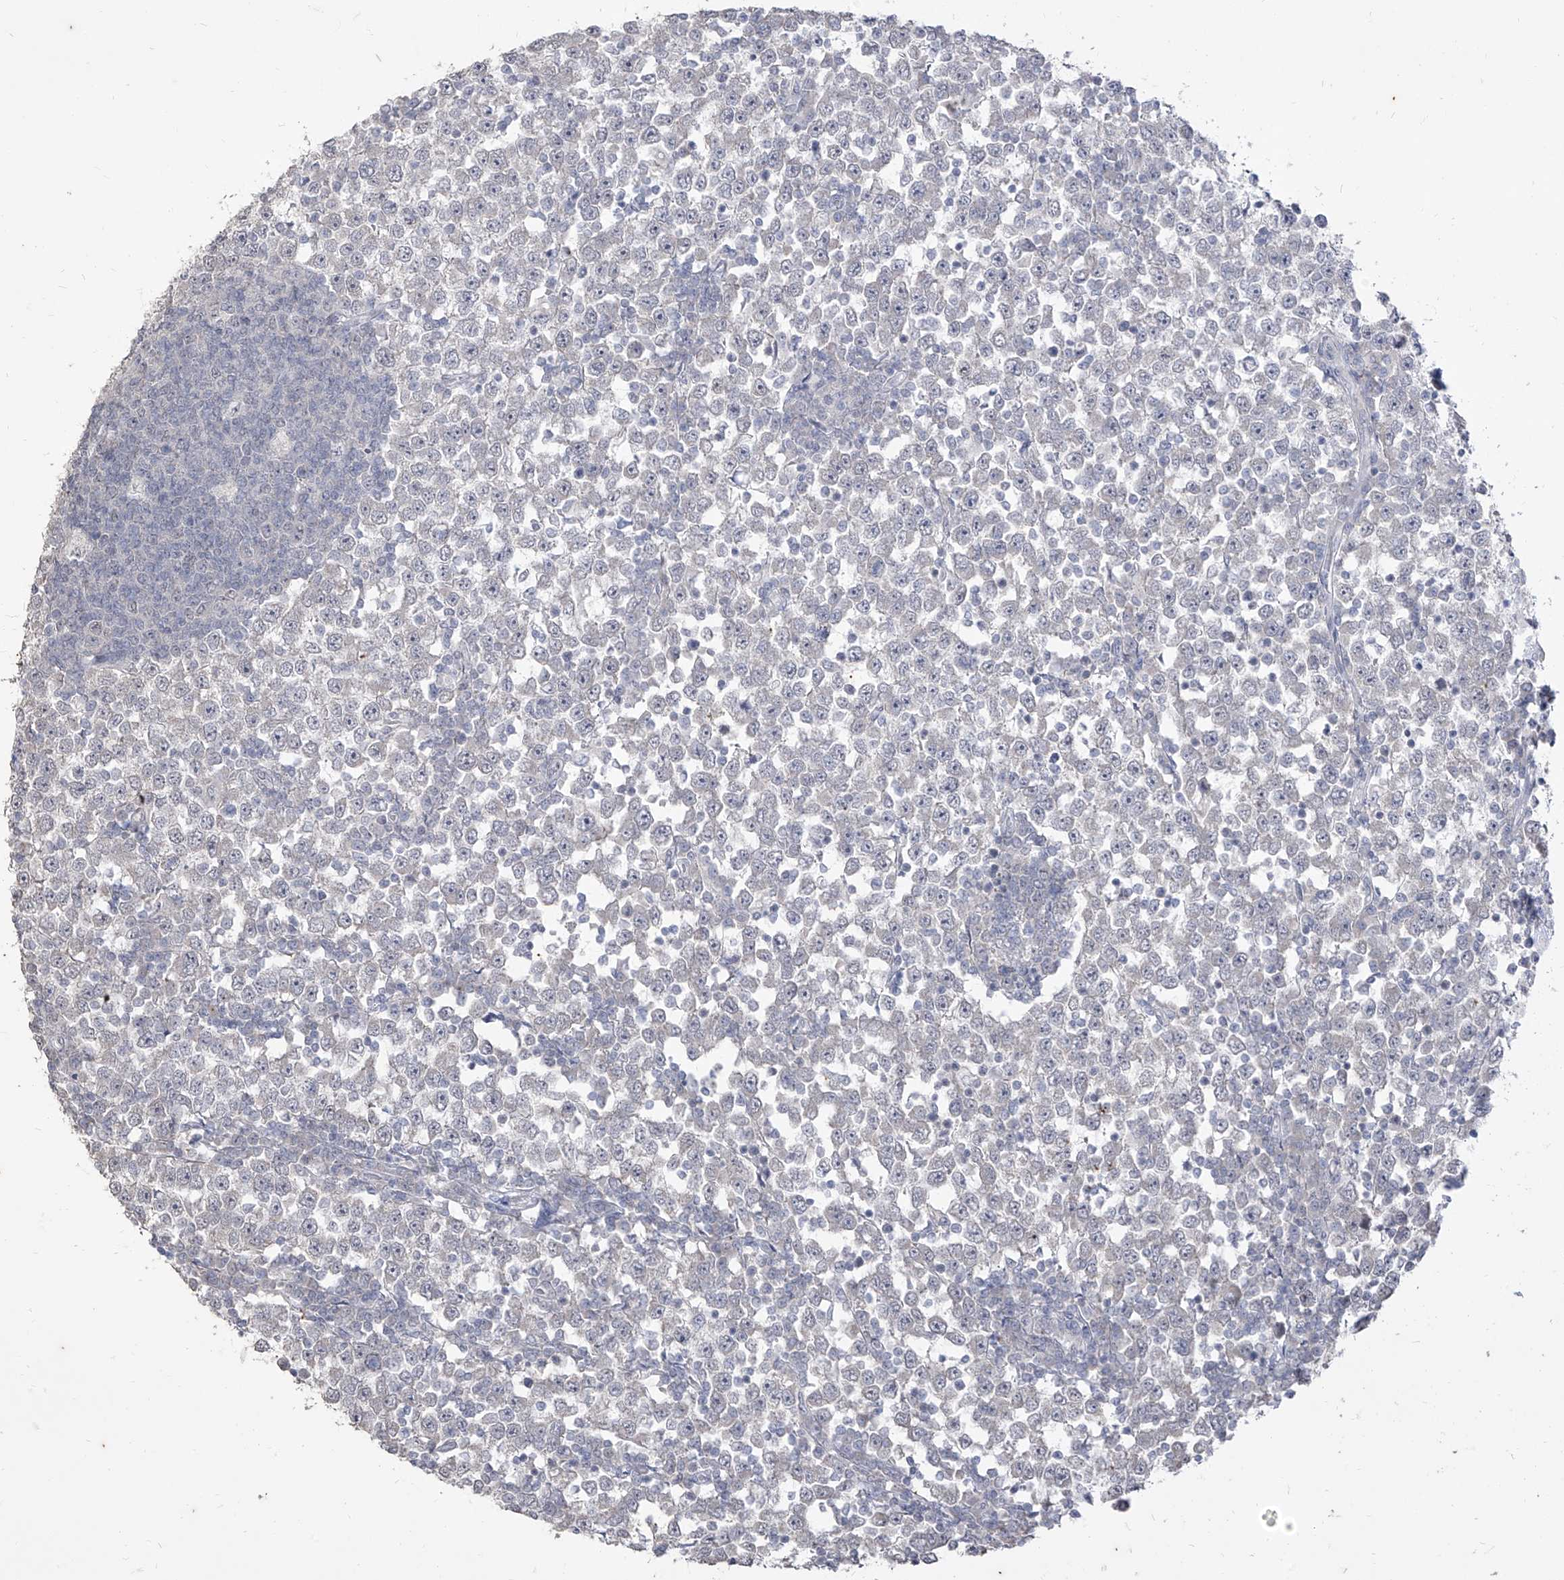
{"staining": {"intensity": "negative", "quantity": "none", "location": "none"}, "tissue": "testis cancer", "cell_type": "Tumor cells", "image_type": "cancer", "snomed": [{"axis": "morphology", "description": "Seminoma, NOS"}, {"axis": "topography", "description": "Testis"}], "caption": "Micrograph shows no protein expression in tumor cells of testis cancer (seminoma) tissue.", "gene": "PHF20L1", "patient": {"sex": "male", "age": 65}}